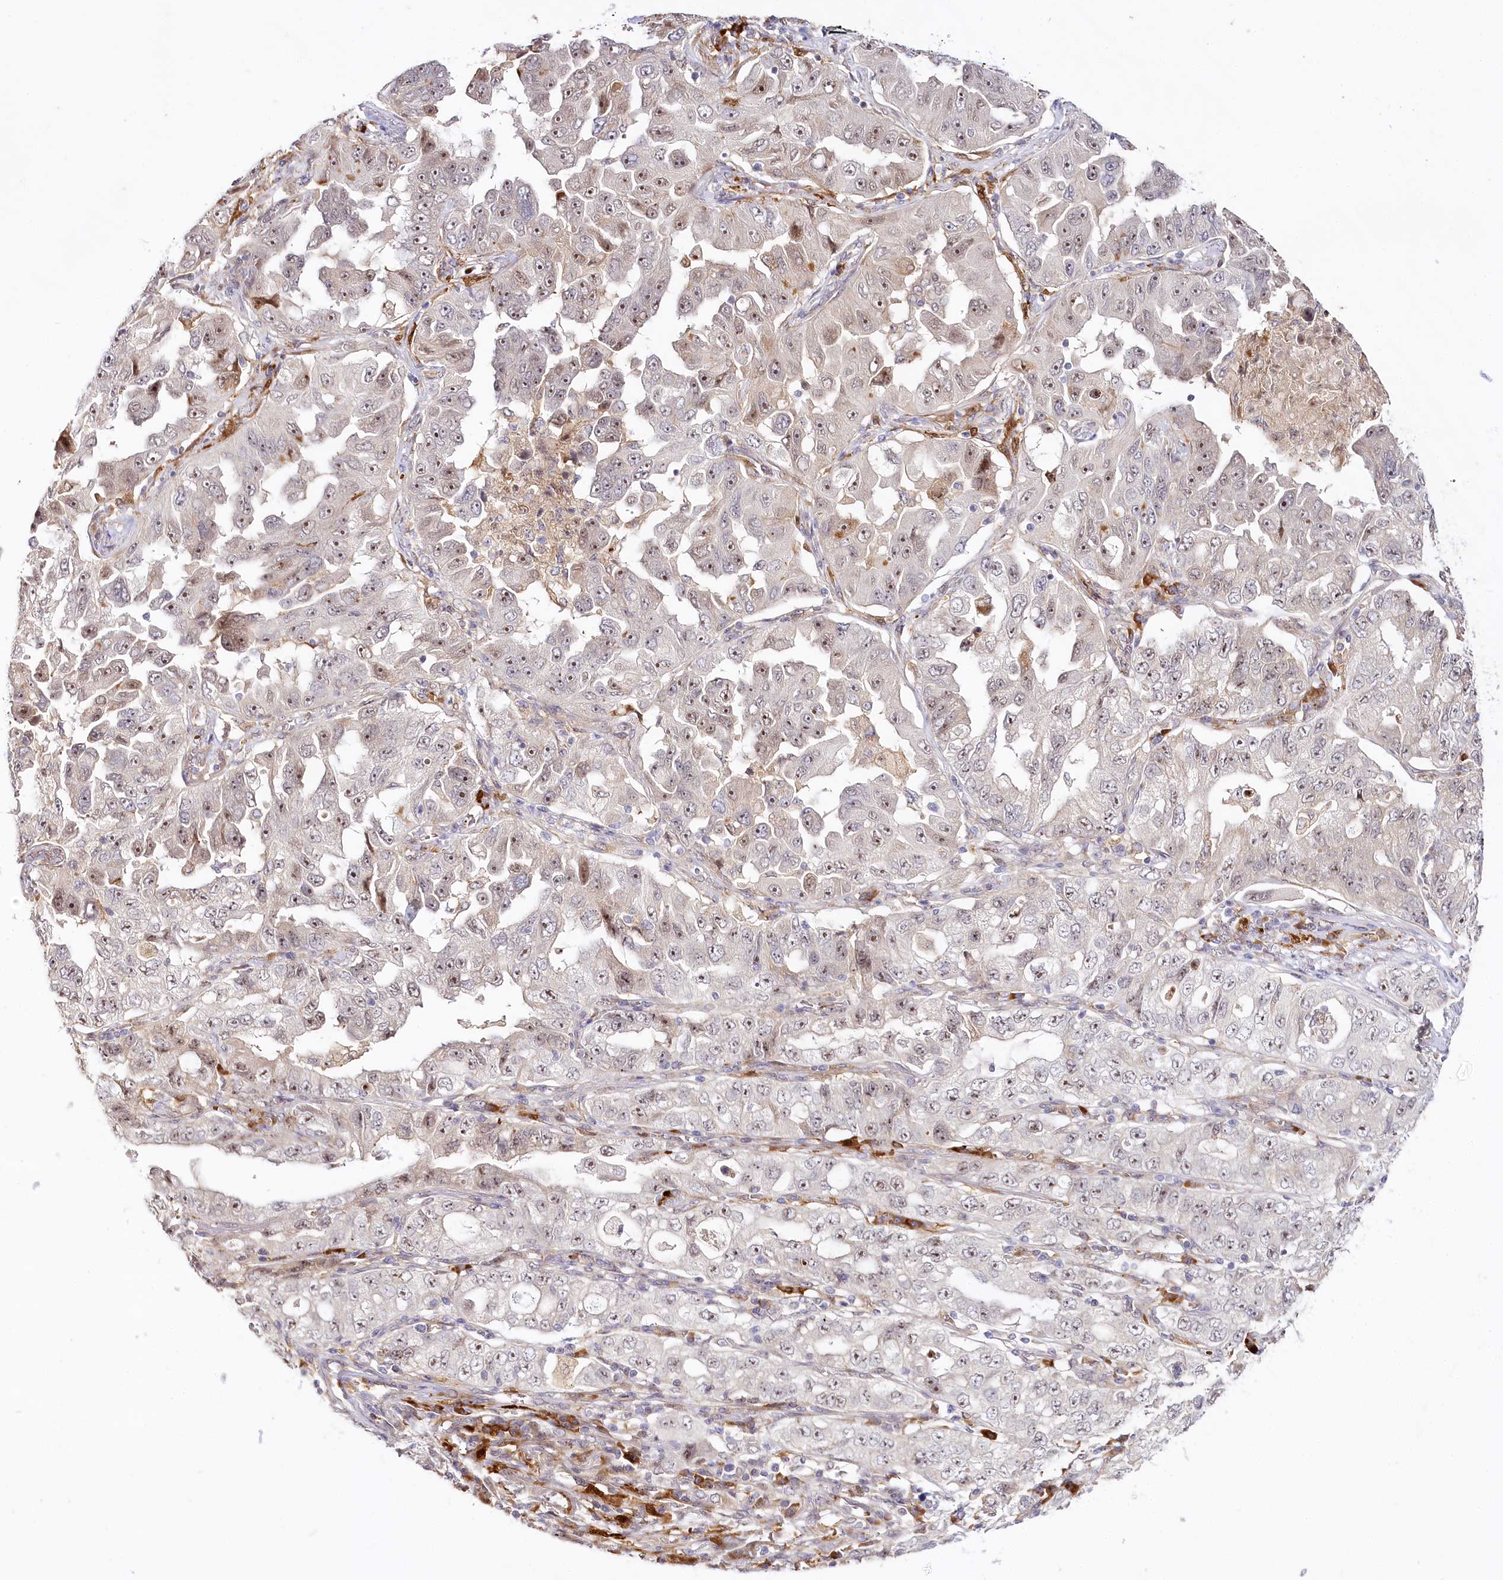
{"staining": {"intensity": "moderate", "quantity": "<25%", "location": "nuclear"}, "tissue": "lung cancer", "cell_type": "Tumor cells", "image_type": "cancer", "snomed": [{"axis": "morphology", "description": "Adenocarcinoma, NOS"}, {"axis": "topography", "description": "Lung"}], "caption": "High-magnification brightfield microscopy of adenocarcinoma (lung) stained with DAB (3,3'-diaminobenzidine) (brown) and counterstained with hematoxylin (blue). tumor cells exhibit moderate nuclear staining is appreciated in about<25% of cells. Immunohistochemistry (ihc) stains the protein of interest in brown and the nuclei are stained blue.", "gene": "WDR36", "patient": {"sex": "female", "age": 51}}